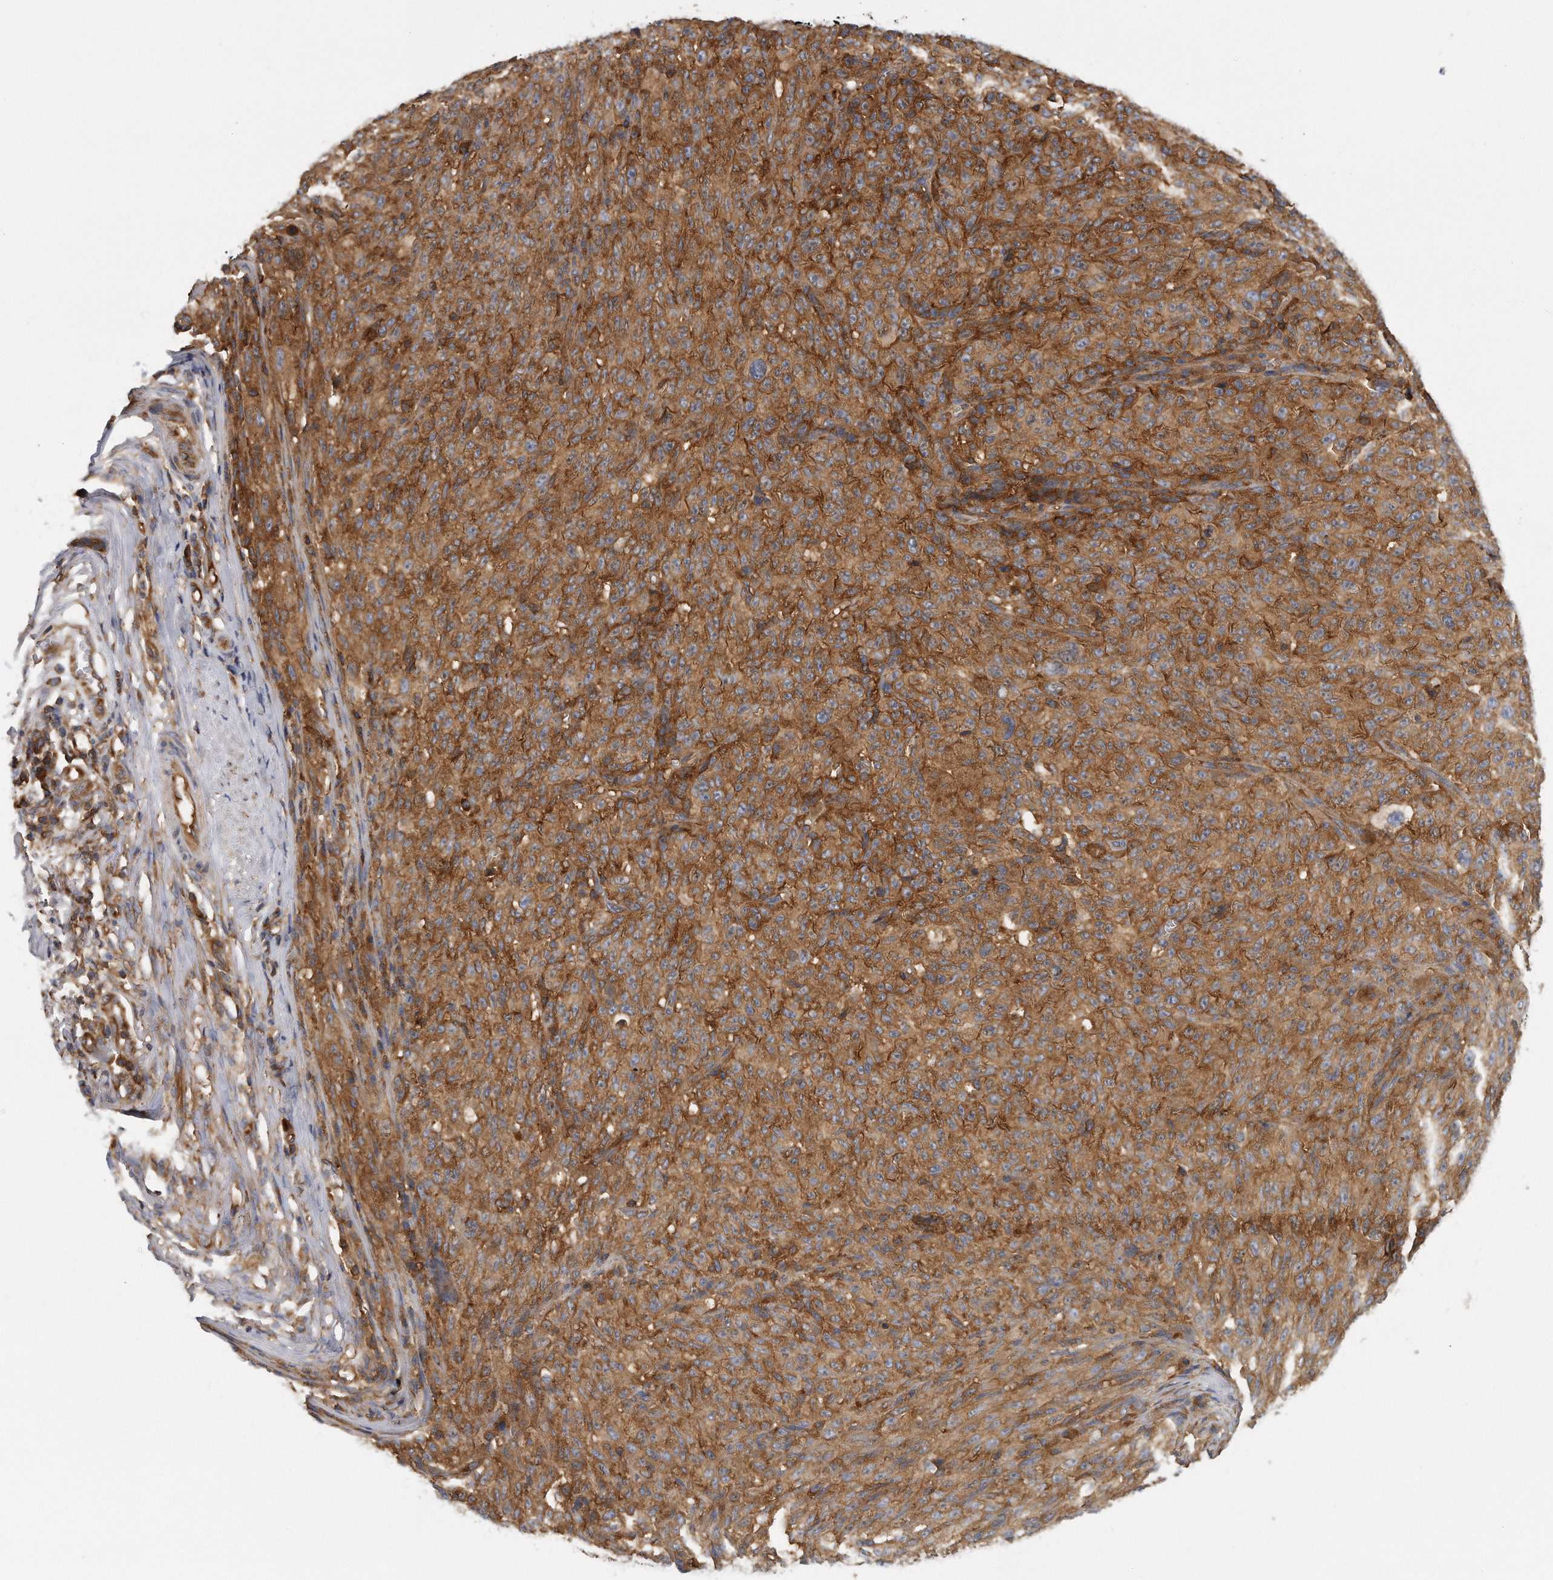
{"staining": {"intensity": "moderate", "quantity": ">75%", "location": "cytoplasmic/membranous"}, "tissue": "melanoma", "cell_type": "Tumor cells", "image_type": "cancer", "snomed": [{"axis": "morphology", "description": "Malignant melanoma, NOS"}, {"axis": "topography", "description": "Skin"}], "caption": "Immunohistochemical staining of human melanoma displays medium levels of moderate cytoplasmic/membranous protein expression in approximately >75% of tumor cells.", "gene": "EIF3I", "patient": {"sex": "female", "age": 82}}